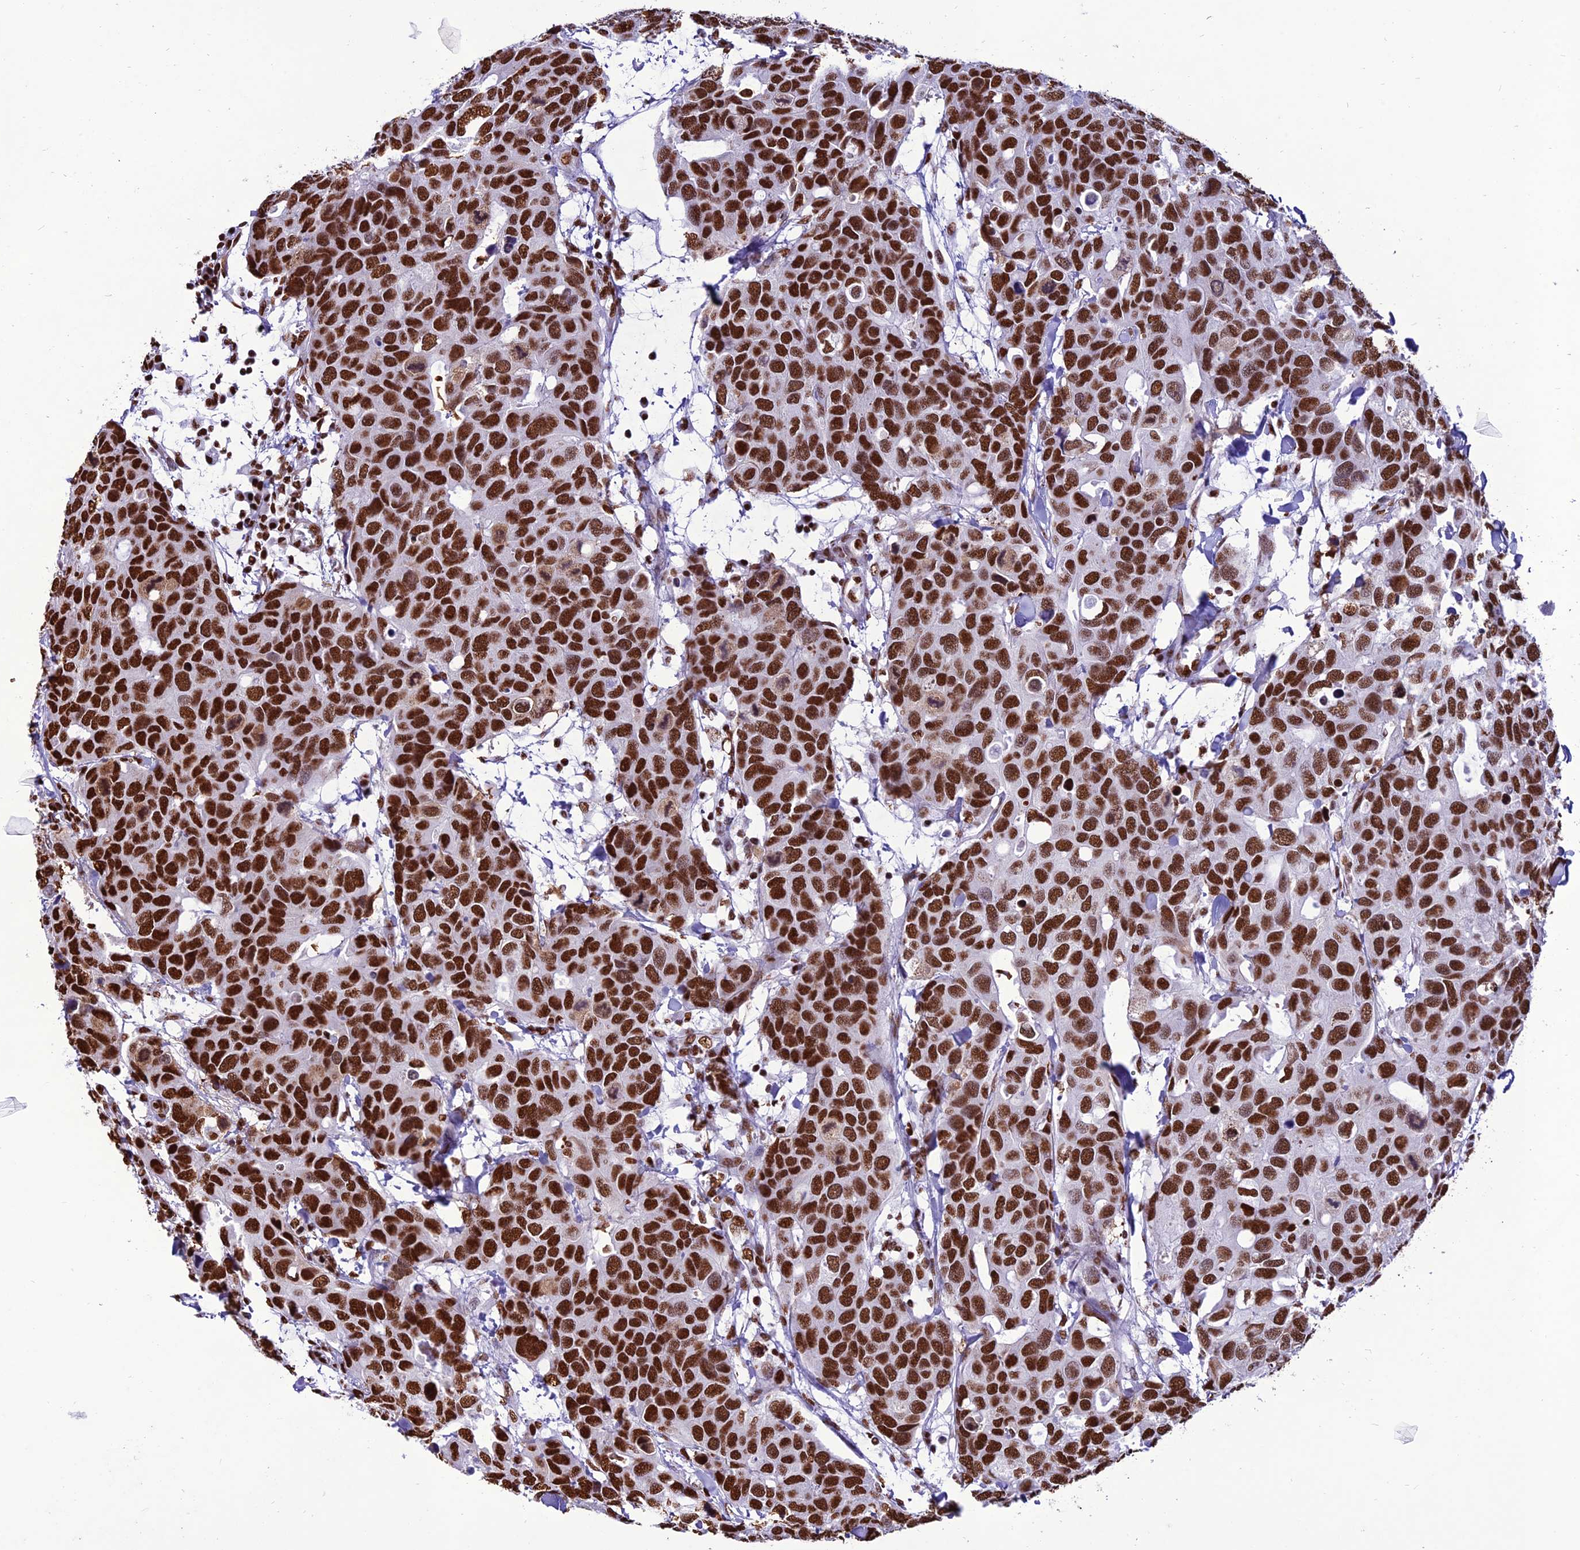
{"staining": {"intensity": "strong", "quantity": ">75%", "location": "nuclear"}, "tissue": "breast cancer", "cell_type": "Tumor cells", "image_type": "cancer", "snomed": [{"axis": "morphology", "description": "Duct carcinoma"}, {"axis": "topography", "description": "Breast"}], "caption": "Approximately >75% of tumor cells in breast invasive ductal carcinoma display strong nuclear protein positivity as visualized by brown immunohistochemical staining.", "gene": "INO80E", "patient": {"sex": "female", "age": 83}}